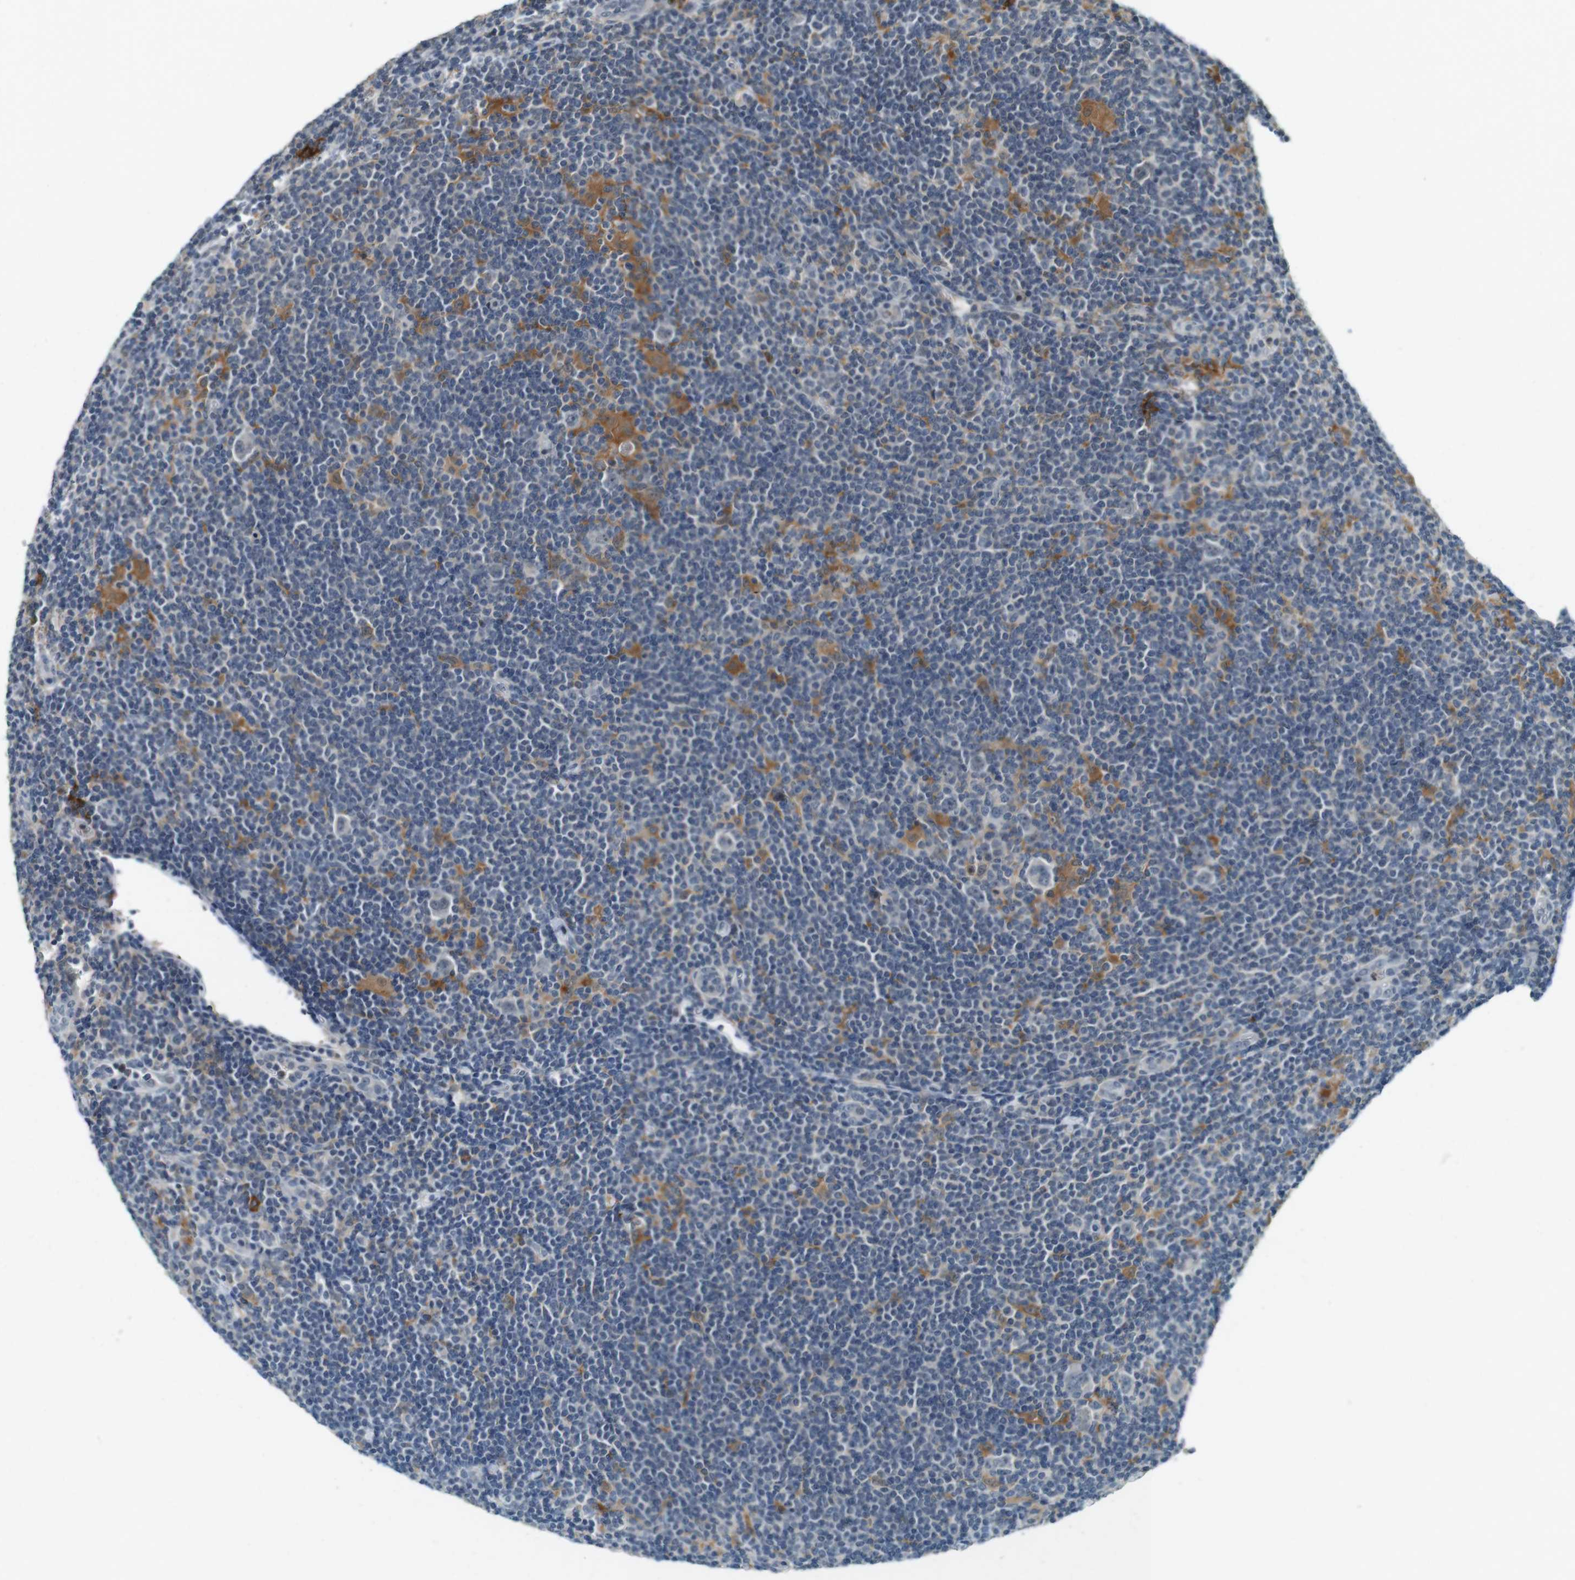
{"staining": {"intensity": "negative", "quantity": "none", "location": "none"}, "tissue": "lymphoma", "cell_type": "Tumor cells", "image_type": "cancer", "snomed": [{"axis": "morphology", "description": "Hodgkin's disease, NOS"}, {"axis": "topography", "description": "Lymph node"}], "caption": "Immunohistochemistry (IHC) photomicrograph of human lymphoma stained for a protein (brown), which exhibits no staining in tumor cells. (Brightfield microscopy of DAB IHC at high magnification).", "gene": "CDK14", "patient": {"sex": "female", "age": 57}}